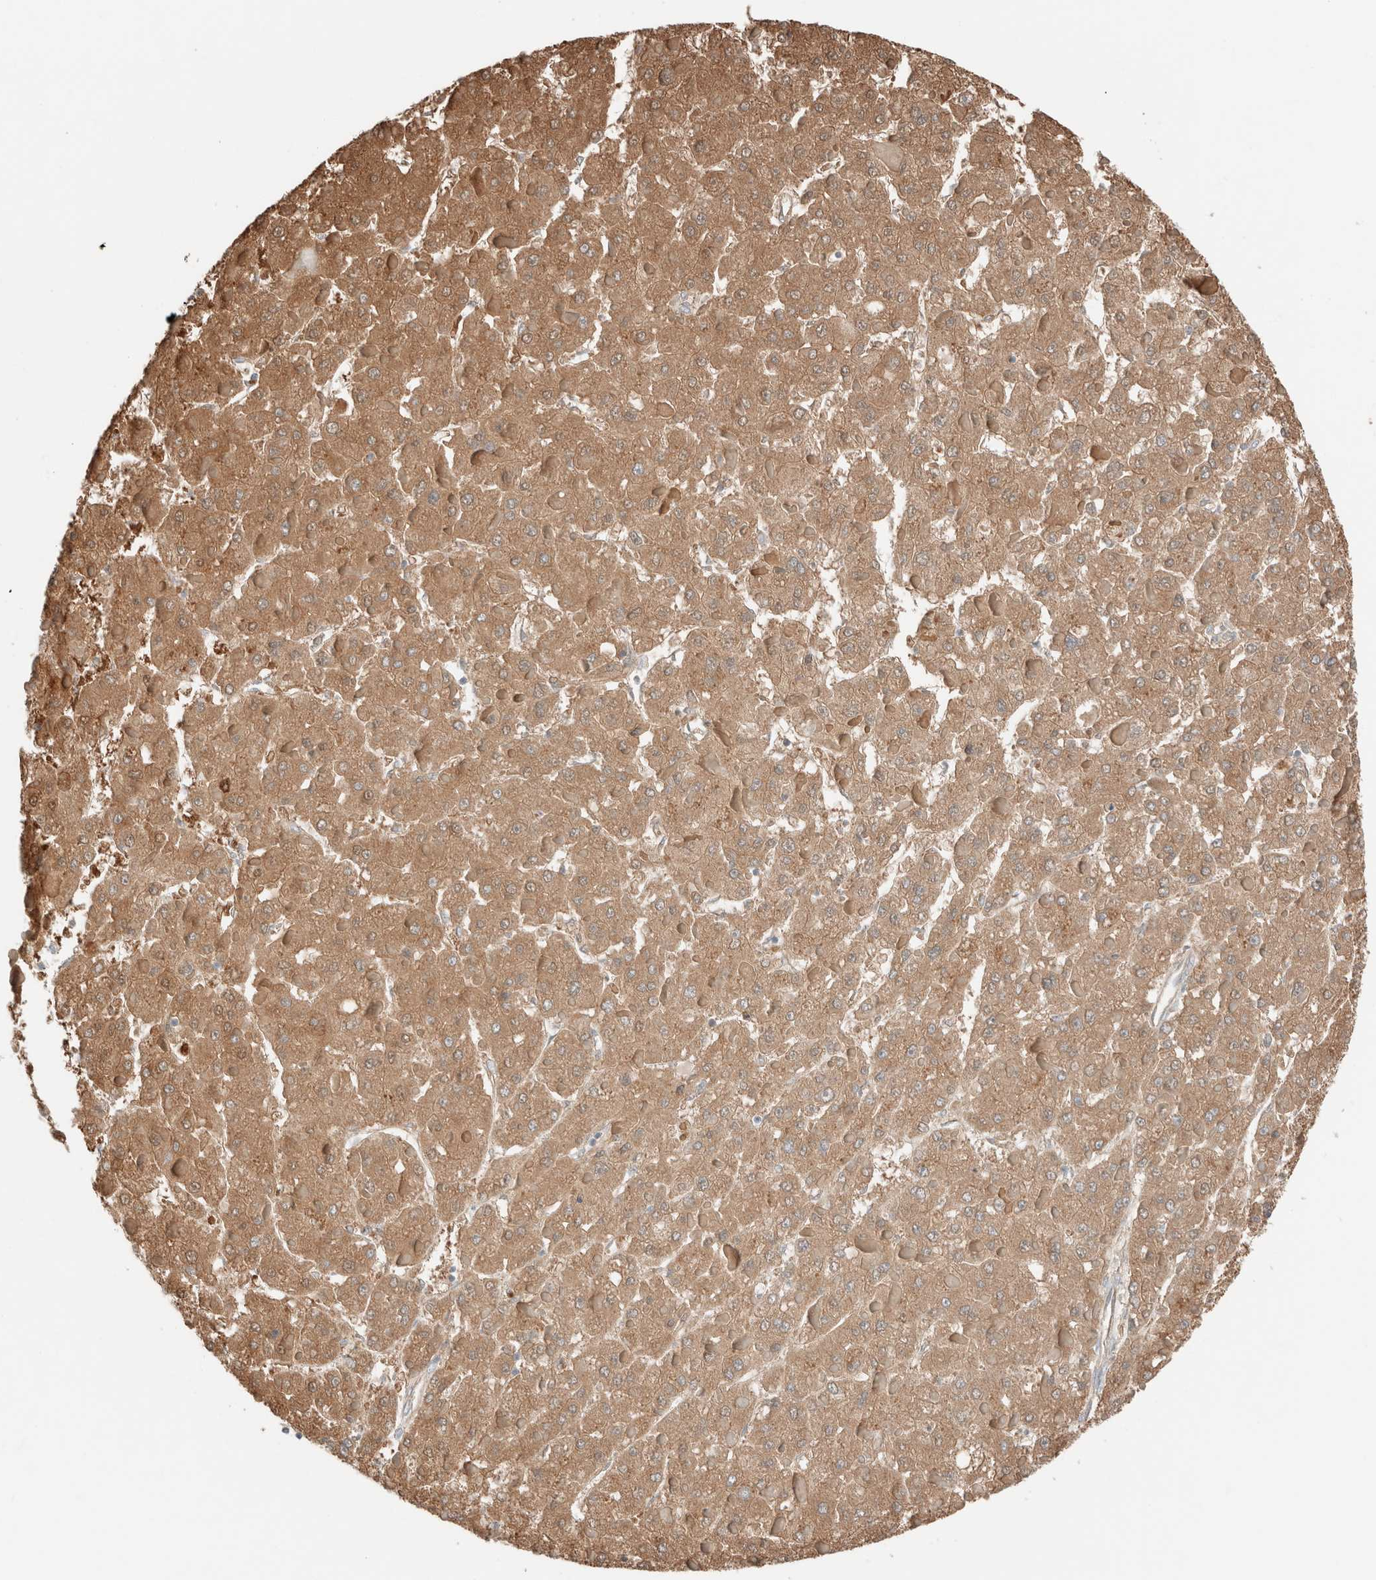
{"staining": {"intensity": "moderate", "quantity": ">75%", "location": "cytoplasmic/membranous"}, "tissue": "liver cancer", "cell_type": "Tumor cells", "image_type": "cancer", "snomed": [{"axis": "morphology", "description": "Carcinoma, Hepatocellular, NOS"}, {"axis": "topography", "description": "Liver"}], "caption": "IHC image of neoplastic tissue: human liver hepatocellular carcinoma stained using immunohistochemistry (IHC) reveals medium levels of moderate protein expression localized specifically in the cytoplasmic/membranous of tumor cells, appearing as a cytoplasmic/membranous brown color.", "gene": "PCM1", "patient": {"sex": "female", "age": 73}}